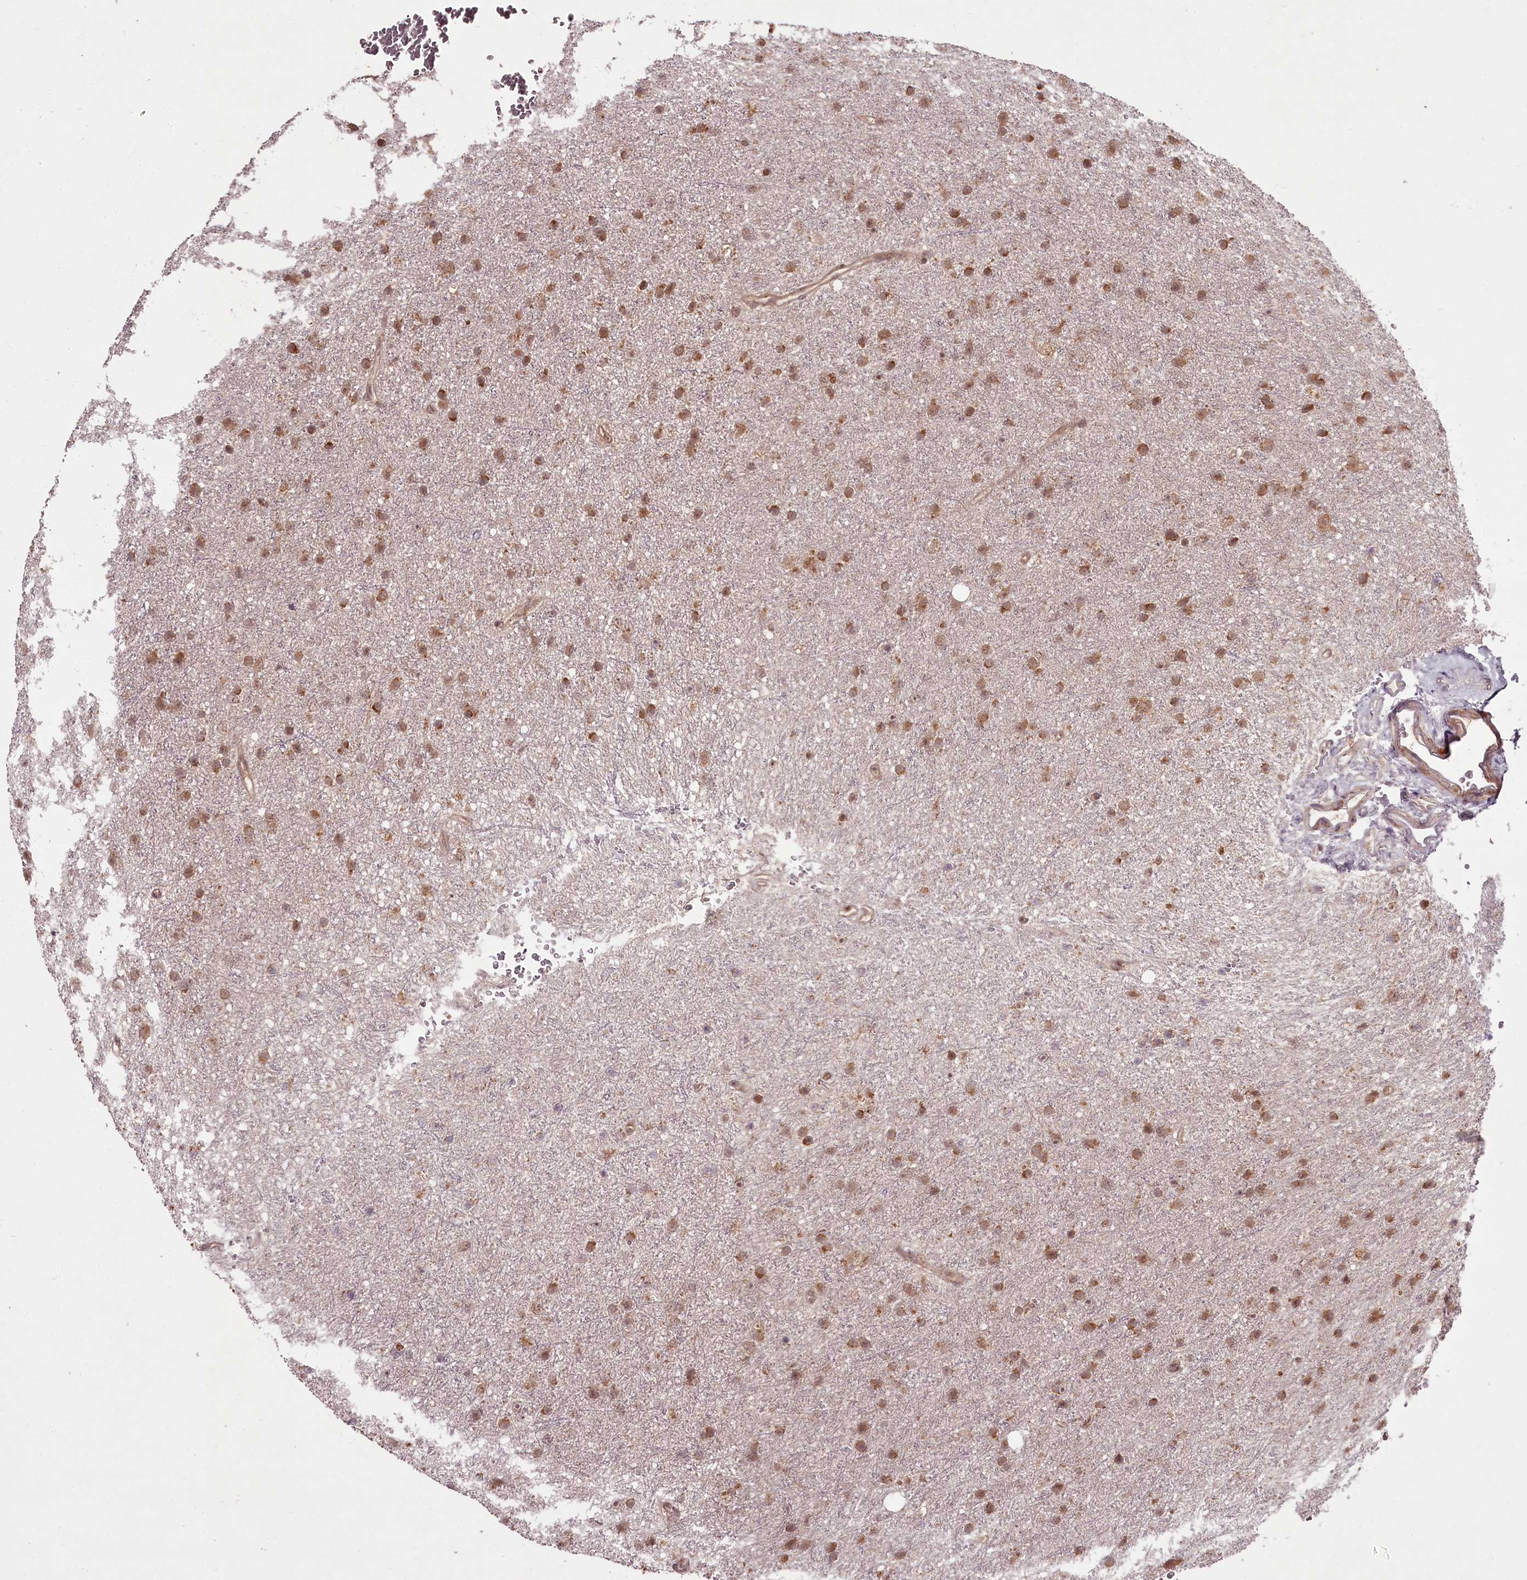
{"staining": {"intensity": "moderate", "quantity": ">75%", "location": "cytoplasmic/membranous,nuclear"}, "tissue": "glioma", "cell_type": "Tumor cells", "image_type": "cancer", "snomed": [{"axis": "morphology", "description": "Glioma, malignant, Low grade"}, {"axis": "topography", "description": "Cerebral cortex"}], "caption": "An immunohistochemistry image of neoplastic tissue is shown. Protein staining in brown highlights moderate cytoplasmic/membranous and nuclear positivity in glioma within tumor cells. The staining was performed using DAB (3,3'-diaminobenzidine) to visualize the protein expression in brown, while the nuclei were stained in blue with hematoxylin (Magnification: 20x).", "gene": "PCBP2", "patient": {"sex": "female", "age": 39}}